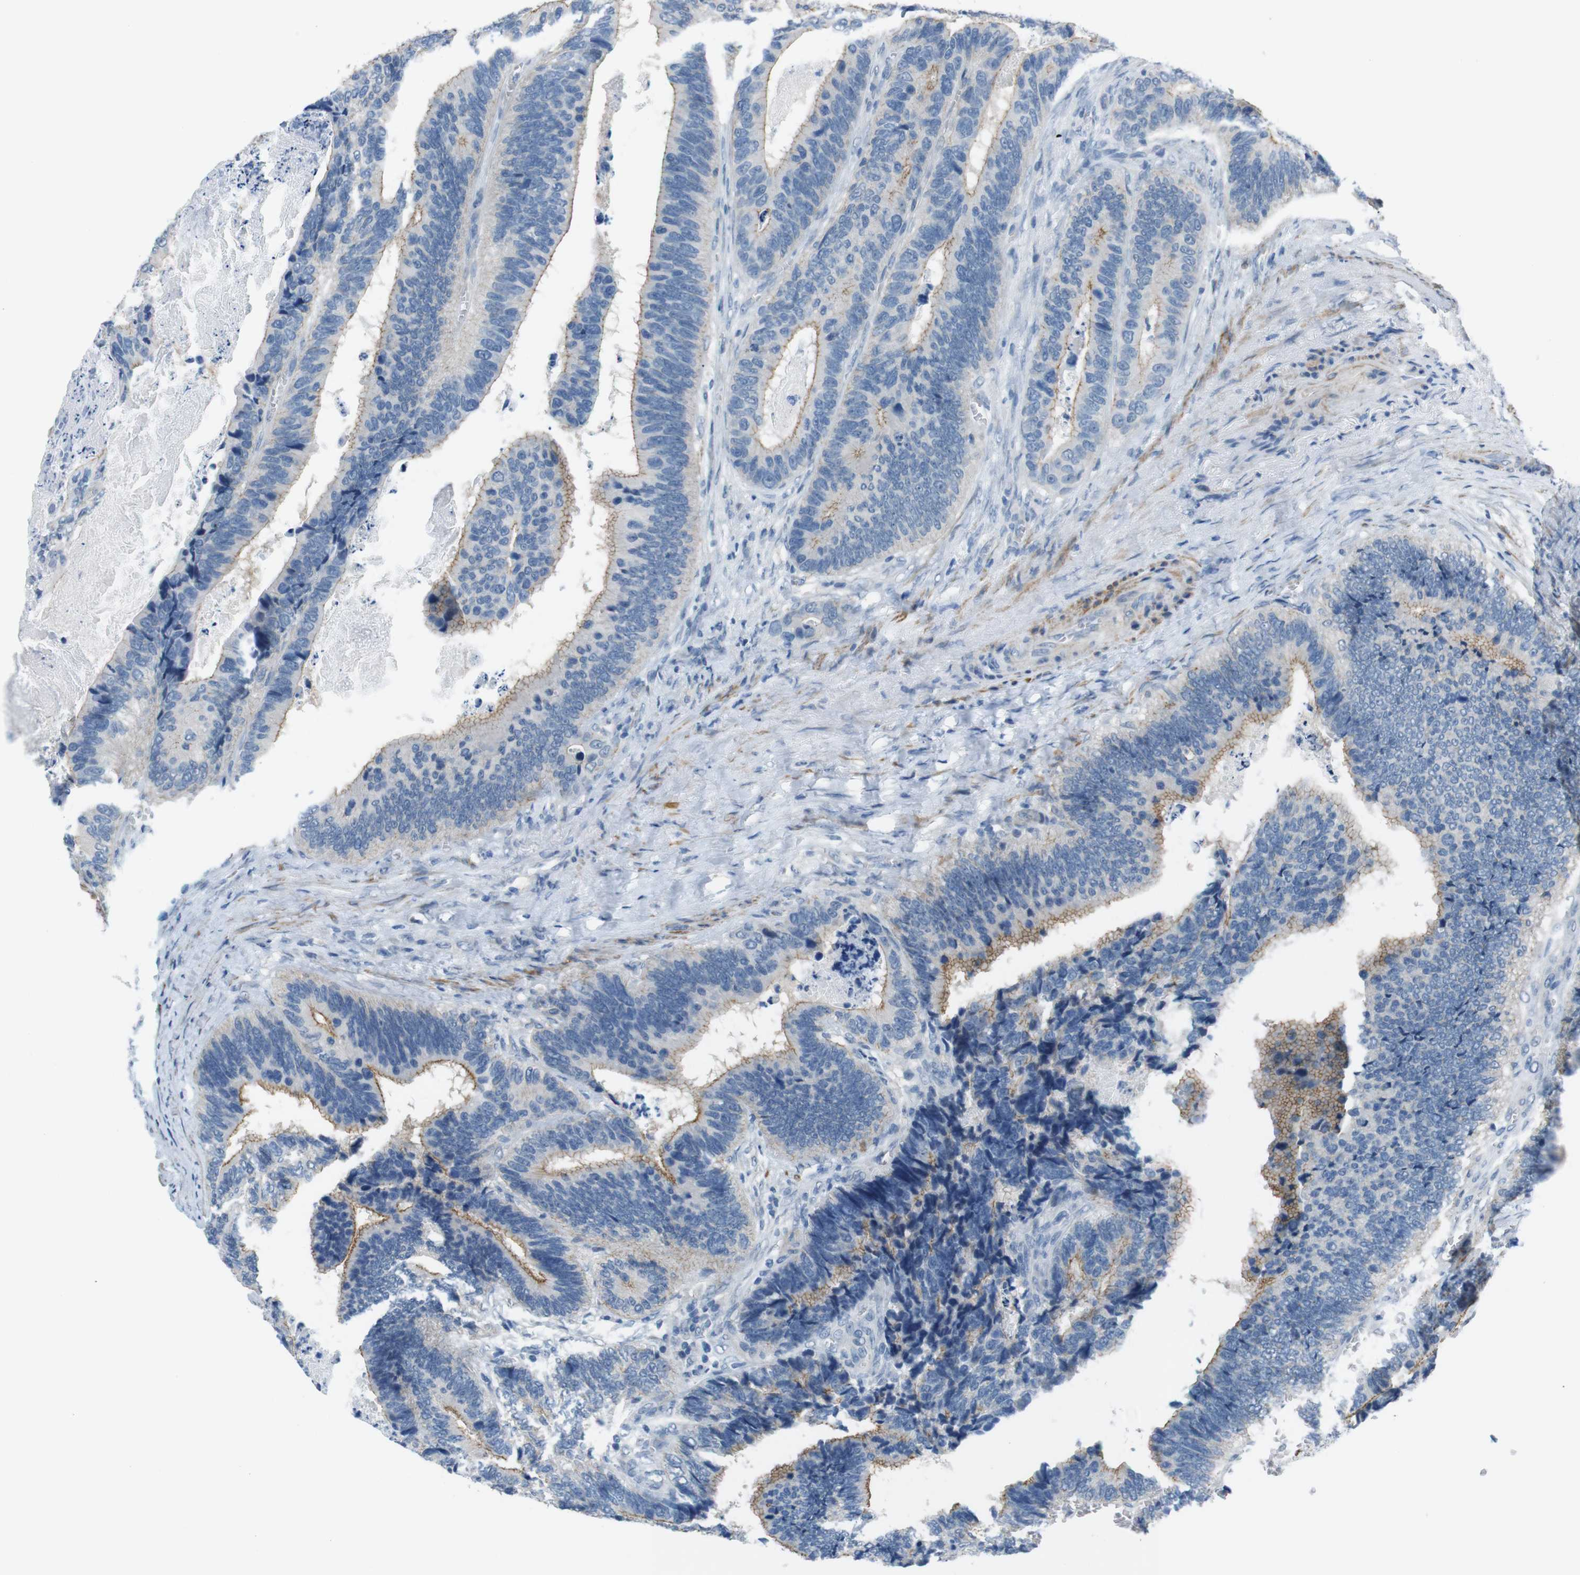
{"staining": {"intensity": "moderate", "quantity": "25%-75%", "location": "cytoplasmic/membranous"}, "tissue": "colorectal cancer", "cell_type": "Tumor cells", "image_type": "cancer", "snomed": [{"axis": "morphology", "description": "Adenocarcinoma, NOS"}, {"axis": "topography", "description": "Colon"}], "caption": "A histopathology image of colorectal cancer stained for a protein exhibits moderate cytoplasmic/membranous brown staining in tumor cells.", "gene": "HRH2", "patient": {"sex": "male", "age": 72}}